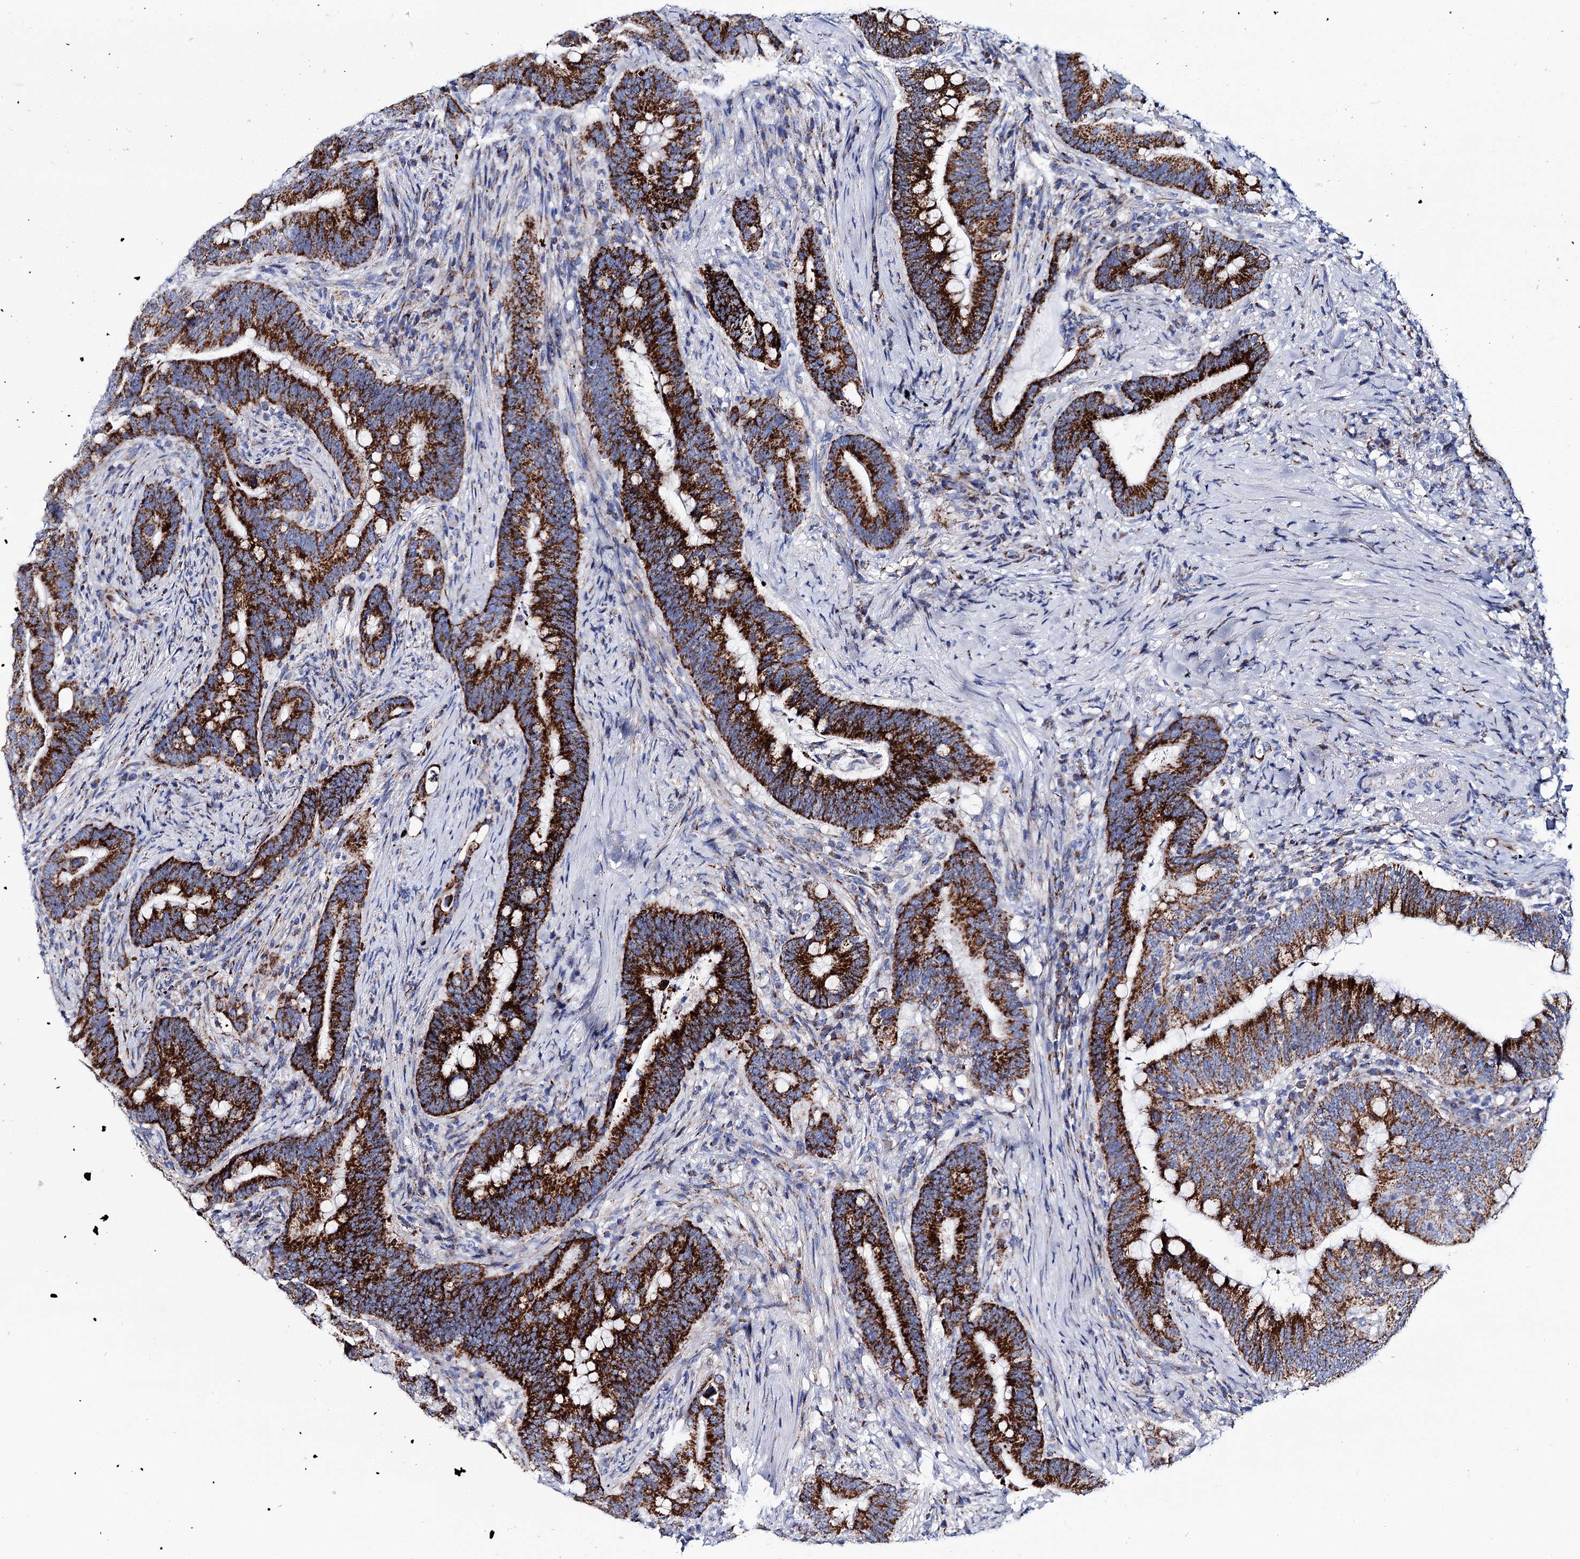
{"staining": {"intensity": "strong", "quantity": ">75%", "location": "cytoplasmic/membranous"}, "tissue": "colorectal cancer", "cell_type": "Tumor cells", "image_type": "cancer", "snomed": [{"axis": "morphology", "description": "Adenocarcinoma, NOS"}, {"axis": "topography", "description": "Colon"}], "caption": "Adenocarcinoma (colorectal) was stained to show a protein in brown. There is high levels of strong cytoplasmic/membranous staining in about >75% of tumor cells. (IHC, brightfield microscopy, high magnification).", "gene": "UBASH3B", "patient": {"sex": "female", "age": 66}}